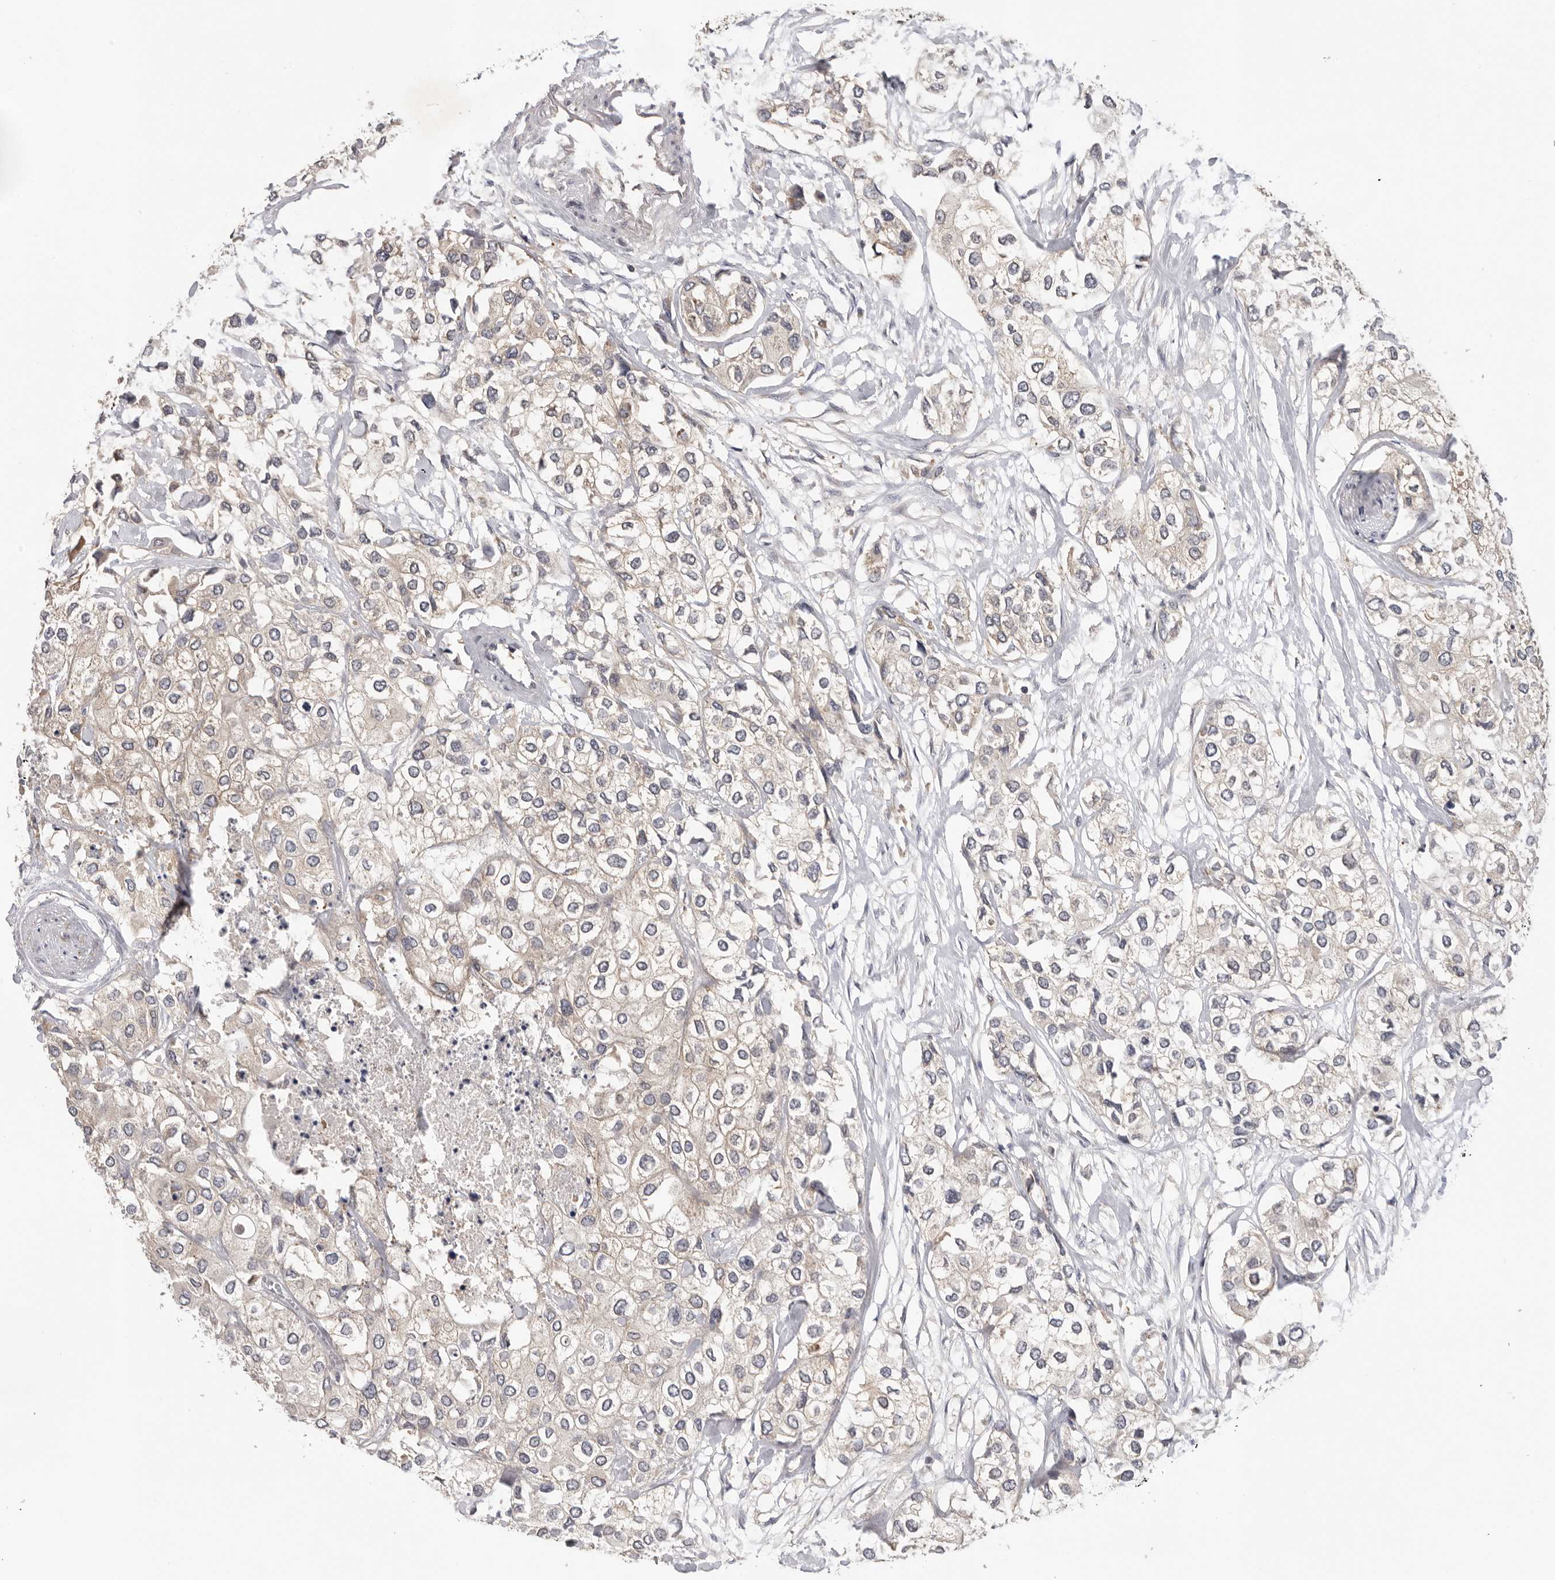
{"staining": {"intensity": "weak", "quantity": "<25%", "location": "cytoplasmic/membranous"}, "tissue": "urothelial cancer", "cell_type": "Tumor cells", "image_type": "cancer", "snomed": [{"axis": "morphology", "description": "Urothelial carcinoma, High grade"}, {"axis": "topography", "description": "Urinary bladder"}], "caption": "There is no significant staining in tumor cells of high-grade urothelial carcinoma.", "gene": "PPP1R42", "patient": {"sex": "male", "age": 64}}